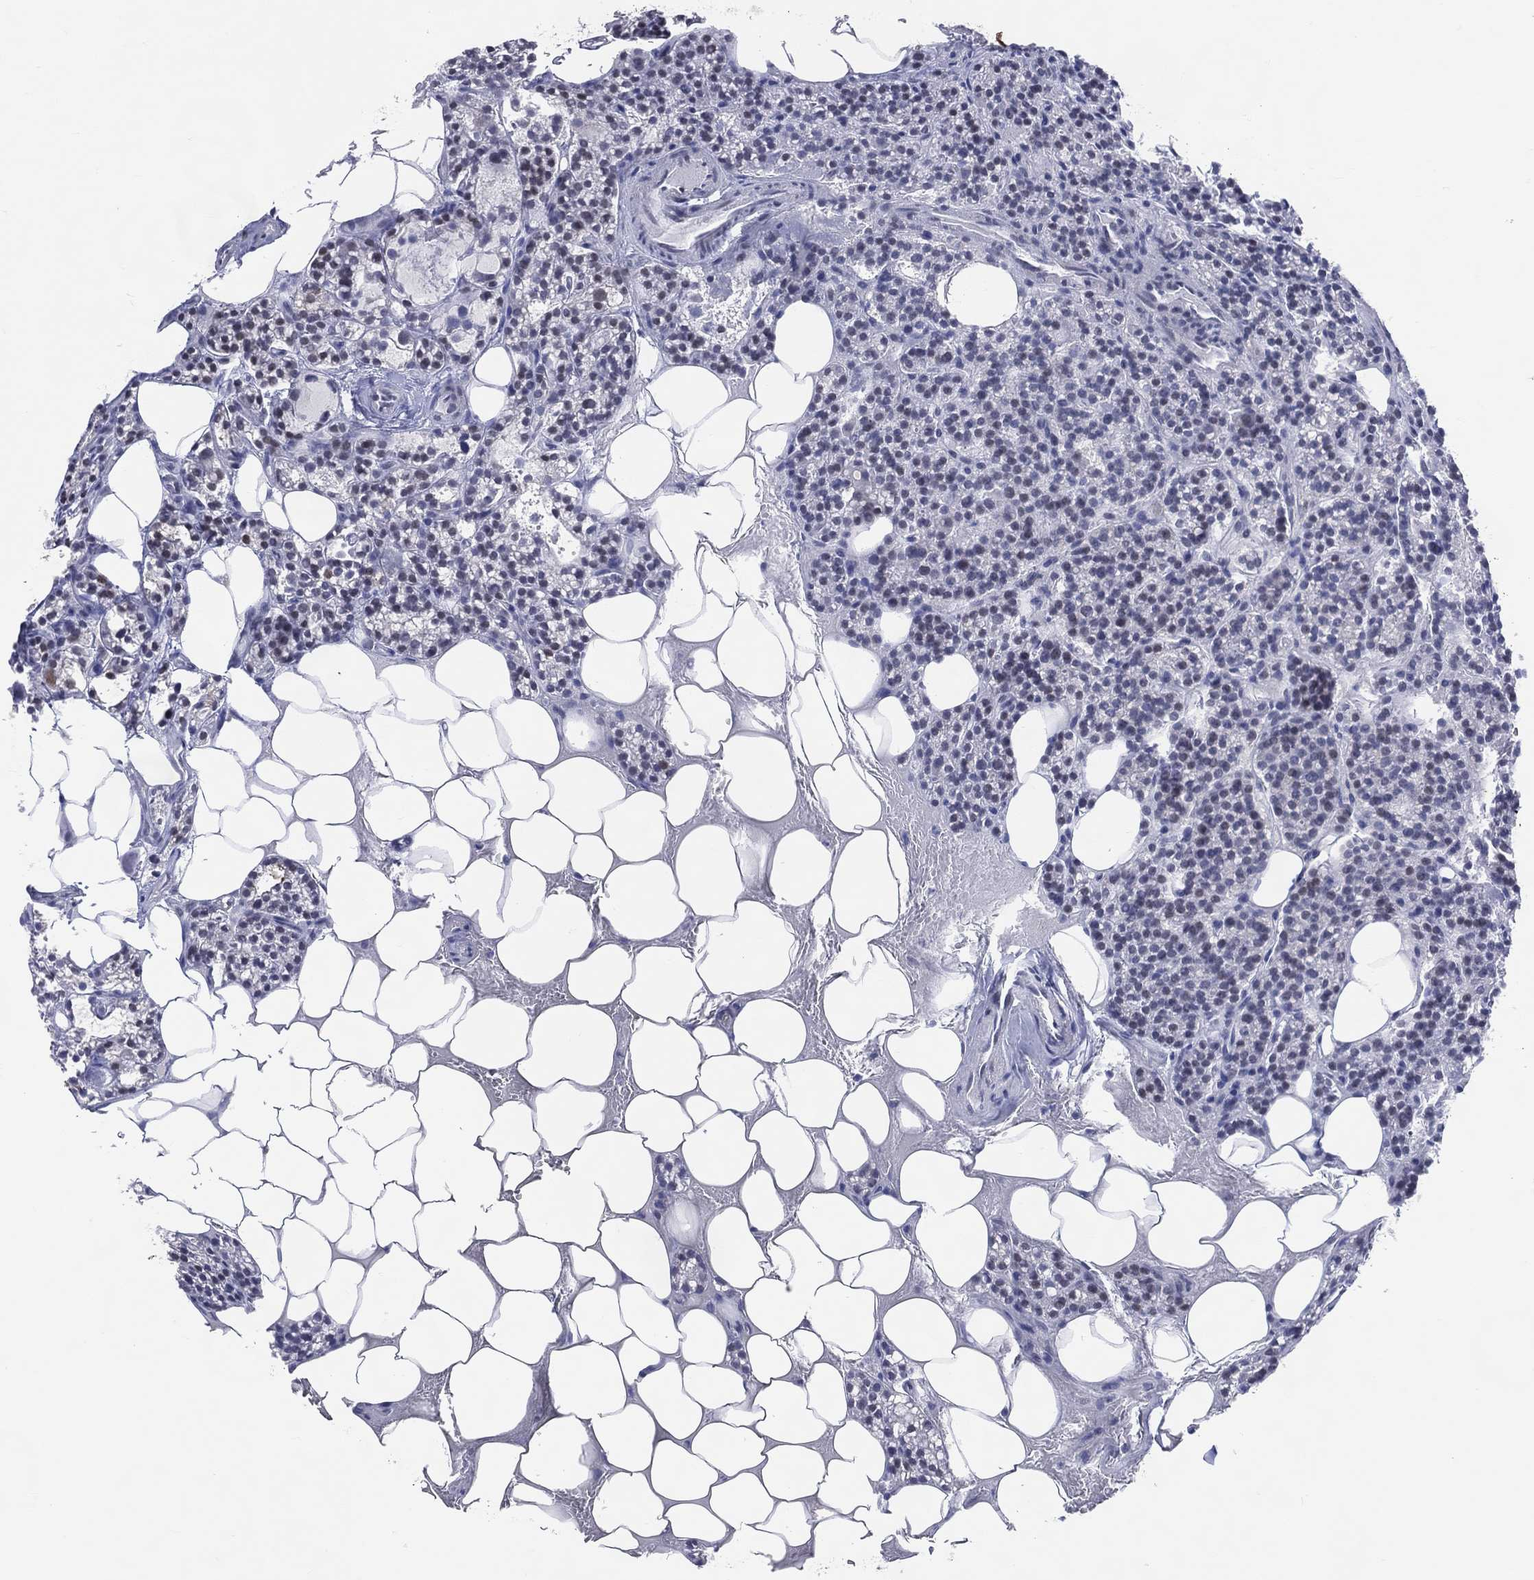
{"staining": {"intensity": "negative", "quantity": "none", "location": "none"}, "tissue": "parathyroid gland", "cell_type": "Glandular cells", "image_type": "normal", "snomed": [{"axis": "morphology", "description": "Normal tissue, NOS"}, {"axis": "topography", "description": "Parathyroid gland"}], "caption": "Parathyroid gland stained for a protein using immunohistochemistry demonstrates no expression glandular cells.", "gene": "CFAP58", "patient": {"sex": "female", "age": 83}}